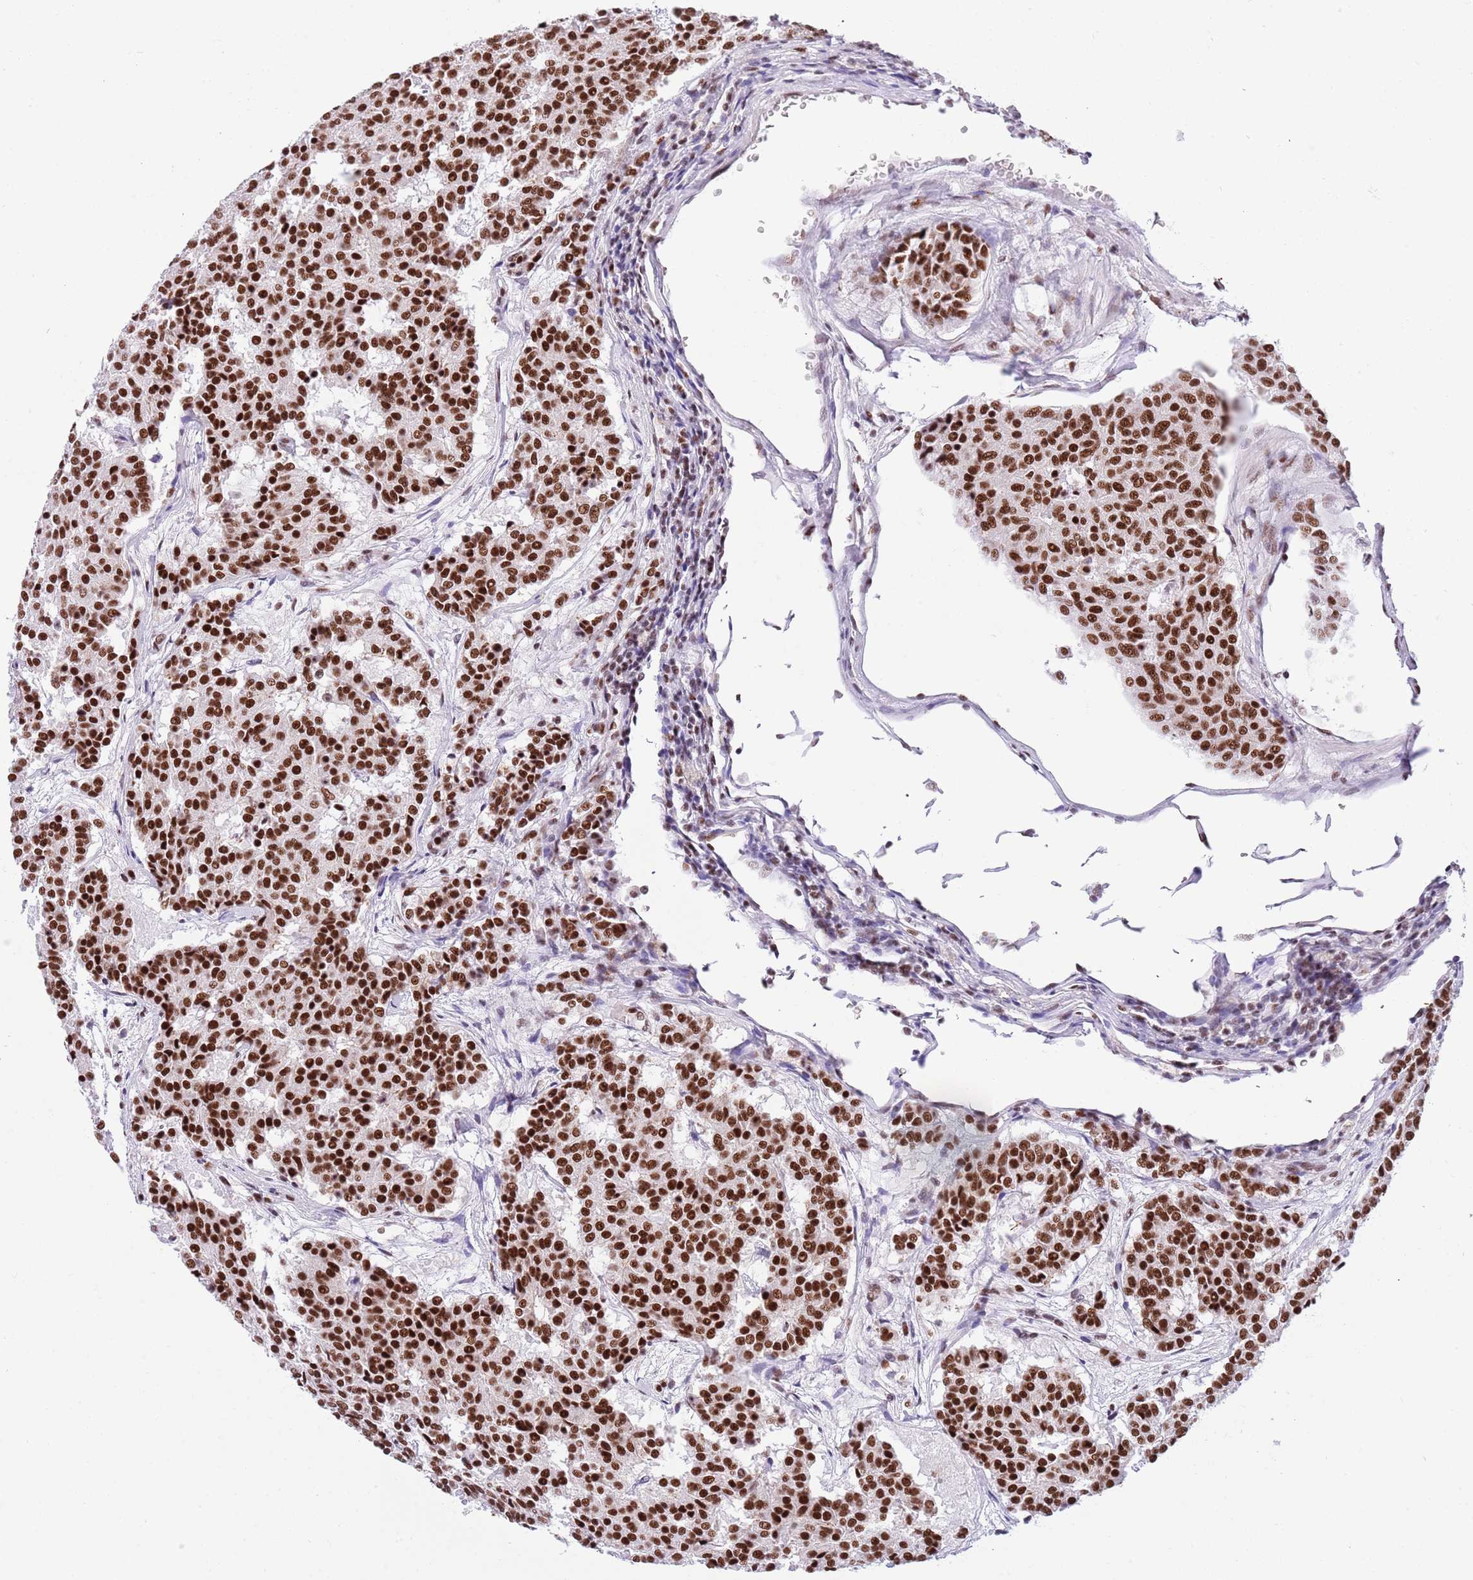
{"staining": {"intensity": "strong", "quantity": ">75%", "location": "nuclear"}, "tissue": "carcinoid", "cell_type": "Tumor cells", "image_type": "cancer", "snomed": [{"axis": "morphology", "description": "Carcinoid, malignant, NOS"}, {"axis": "topography", "description": "Pancreas"}], "caption": "Protein analysis of carcinoid tissue exhibits strong nuclear staining in about >75% of tumor cells.", "gene": "SF3A2", "patient": {"sex": "female", "age": 54}}